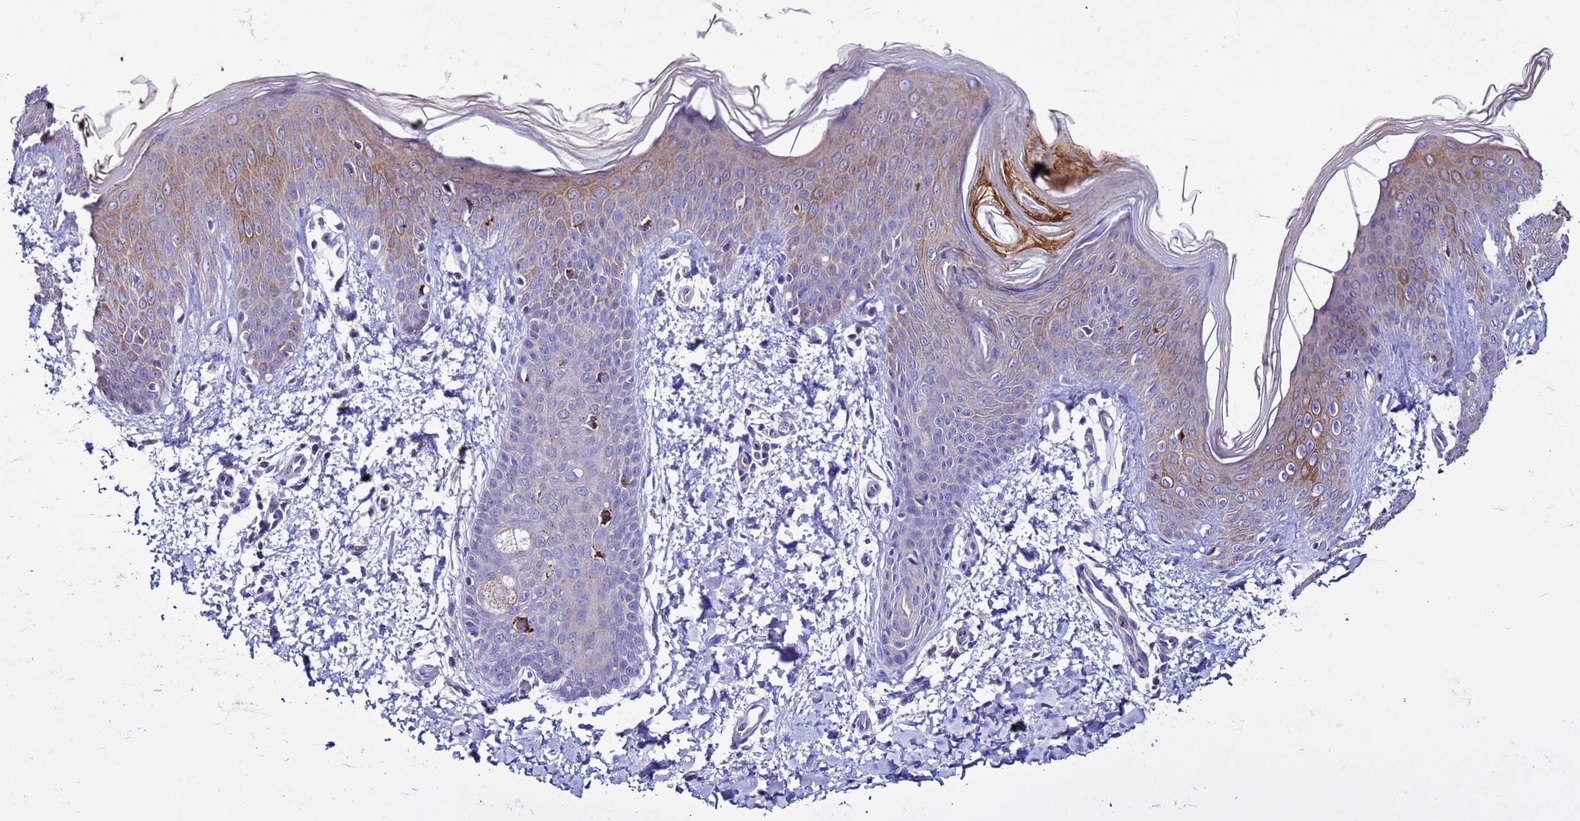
{"staining": {"intensity": "negative", "quantity": "none", "location": "none"}, "tissue": "skin", "cell_type": "Fibroblasts", "image_type": "normal", "snomed": [{"axis": "morphology", "description": "Normal tissue, NOS"}, {"axis": "topography", "description": "Skin"}], "caption": "Immunohistochemistry (IHC) micrograph of unremarkable skin stained for a protein (brown), which shows no staining in fibroblasts.", "gene": "PKD1", "patient": {"sex": "male", "age": 36}}